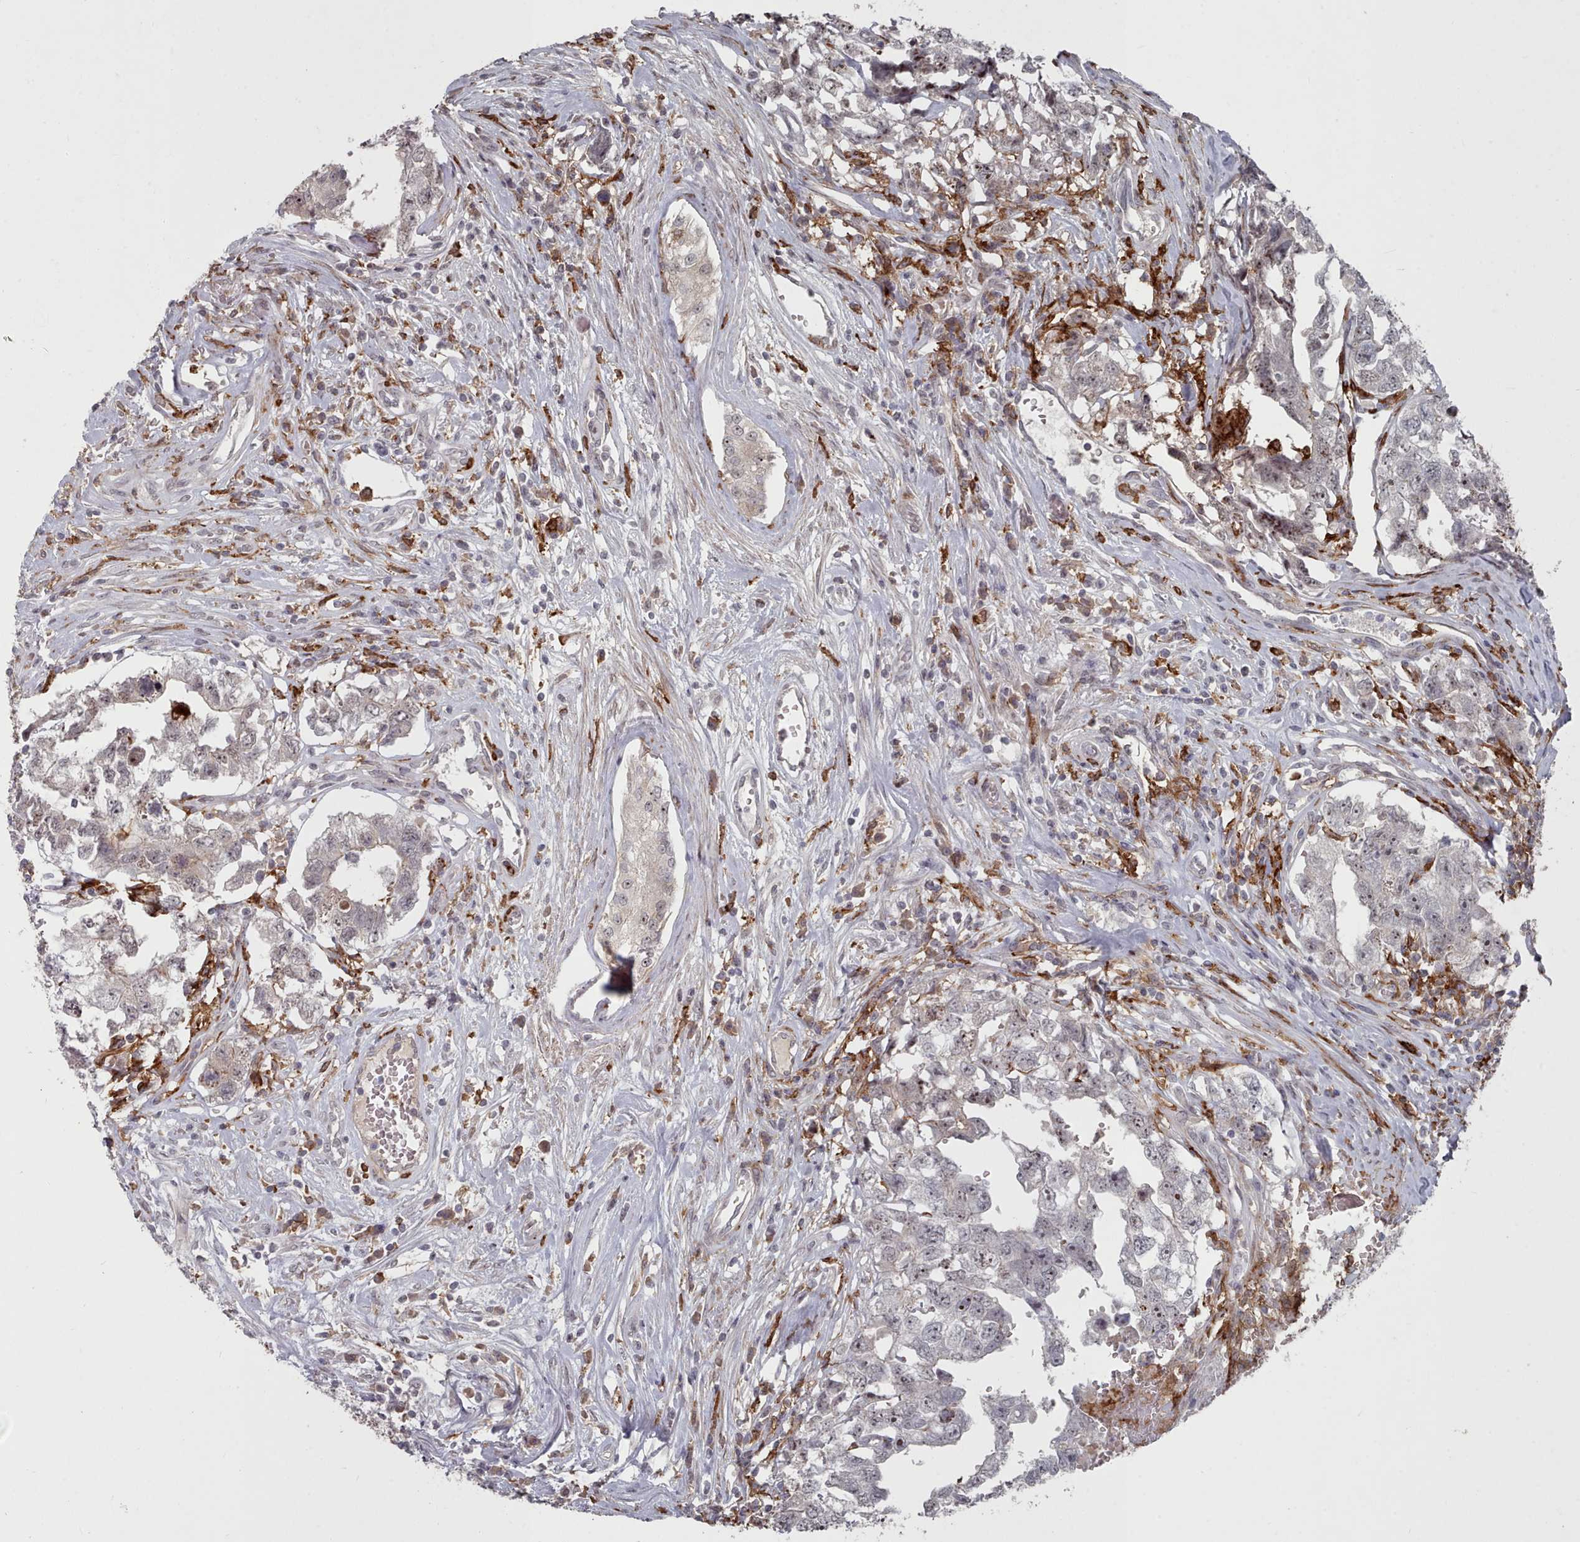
{"staining": {"intensity": "moderate", "quantity": "25%-75%", "location": "nuclear"}, "tissue": "testis cancer", "cell_type": "Tumor cells", "image_type": "cancer", "snomed": [{"axis": "morphology", "description": "Carcinoma, Embryonal, NOS"}, {"axis": "topography", "description": "Testis"}], "caption": "Human testis cancer (embryonal carcinoma) stained with a protein marker reveals moderate staining in tumor cells.", "gene": "COL8A2", "patient": {"sex": "male", "age": 22}}